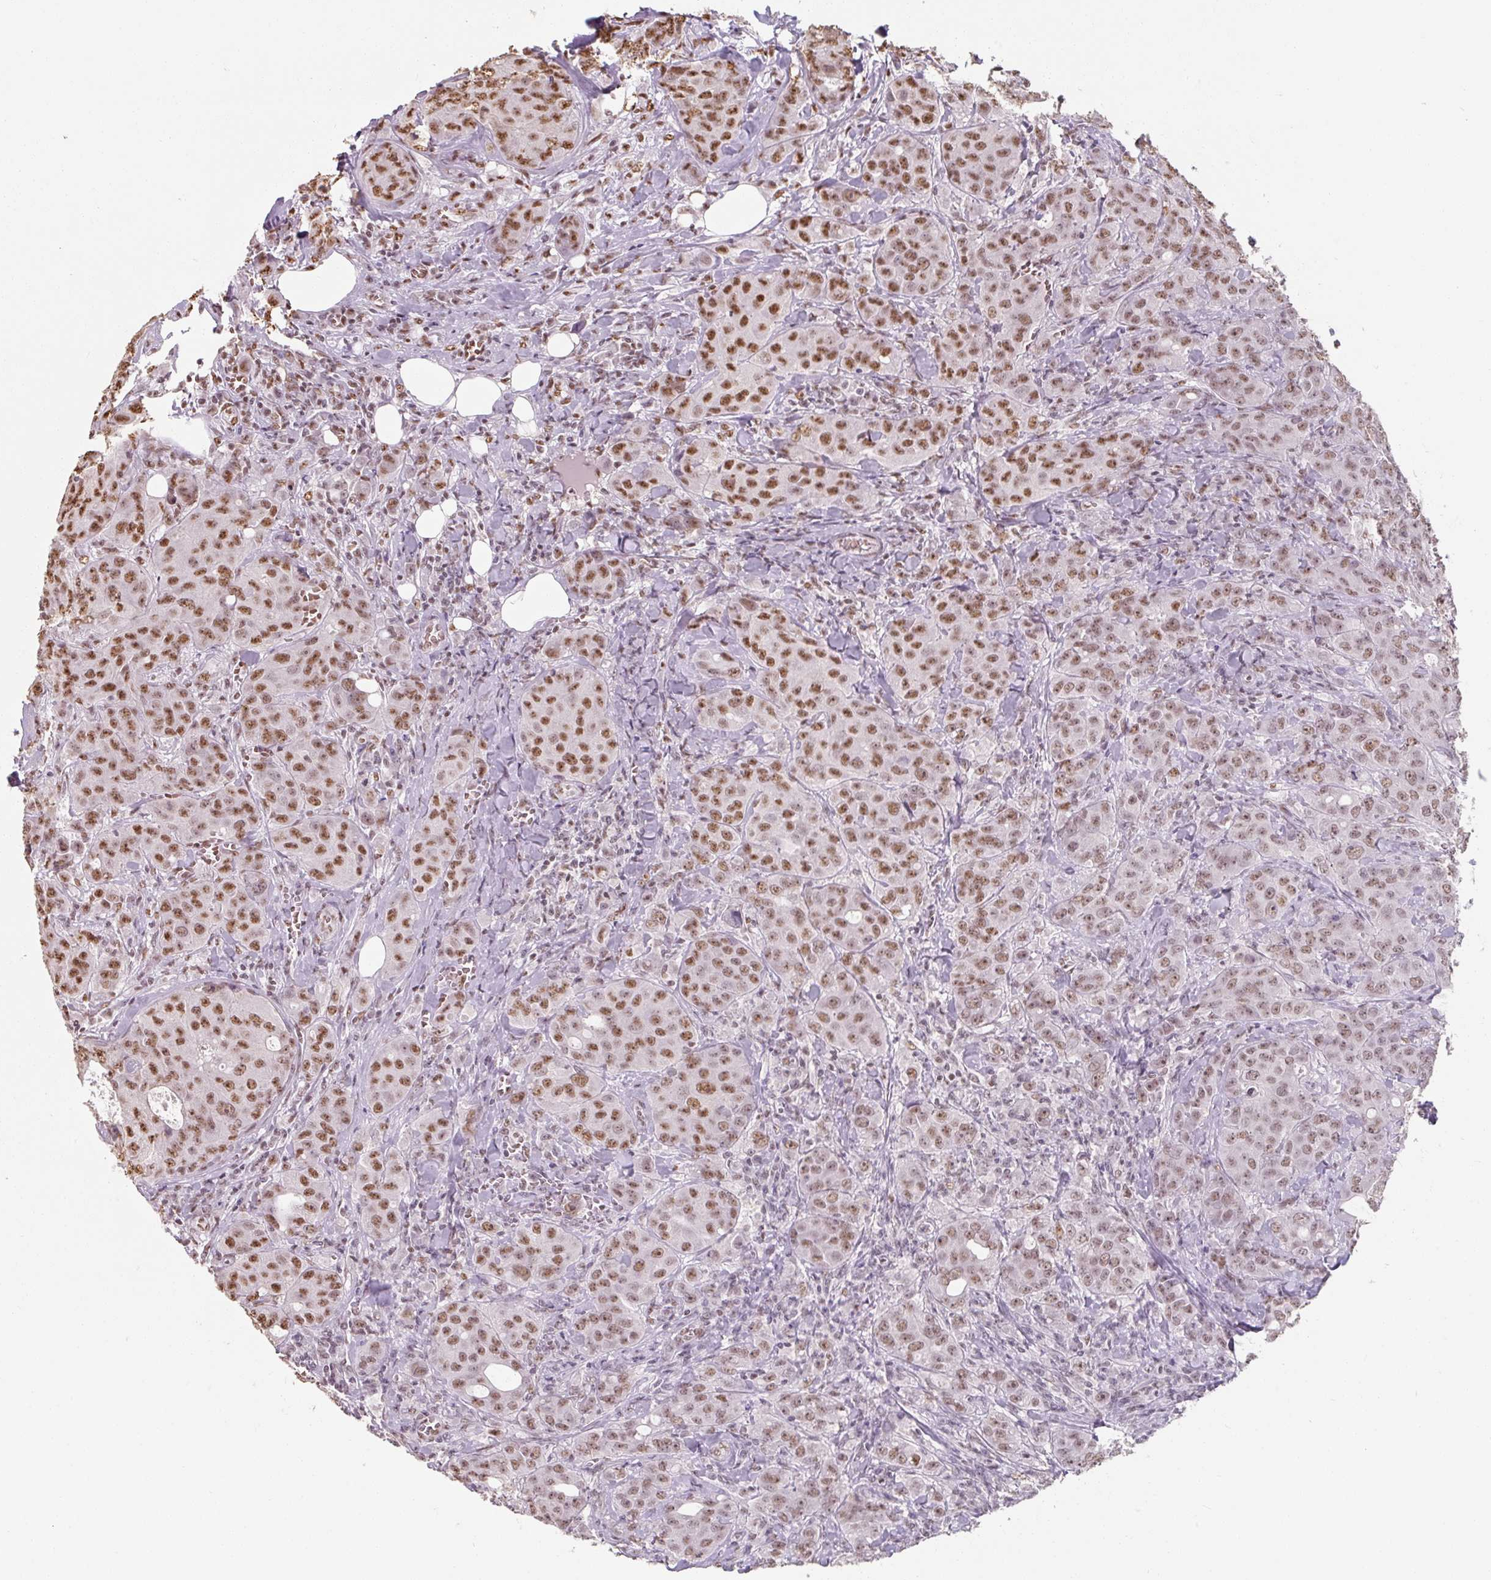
{"staining": {"intensity": "moderate", "quantity": ">75%", "location": "nuclear"}, "tissue": "breast cancer", "cell_type": "Tumor cells", "image_type": "cancer", "snomed": [{"axis": "morphology", "description": "Duct carcinoma"}, {"axis": "topography", "description": "Breast"}], "caption": "DAB (3,3'-diaminobenzidine) immunohistochemical staining of human breast cancer reveals moderate nuclear protein positivity in approximately >75% of tumor cells.", "gene": "ZFTRAF1", "patient": {"sex": "female", "age": 43}}